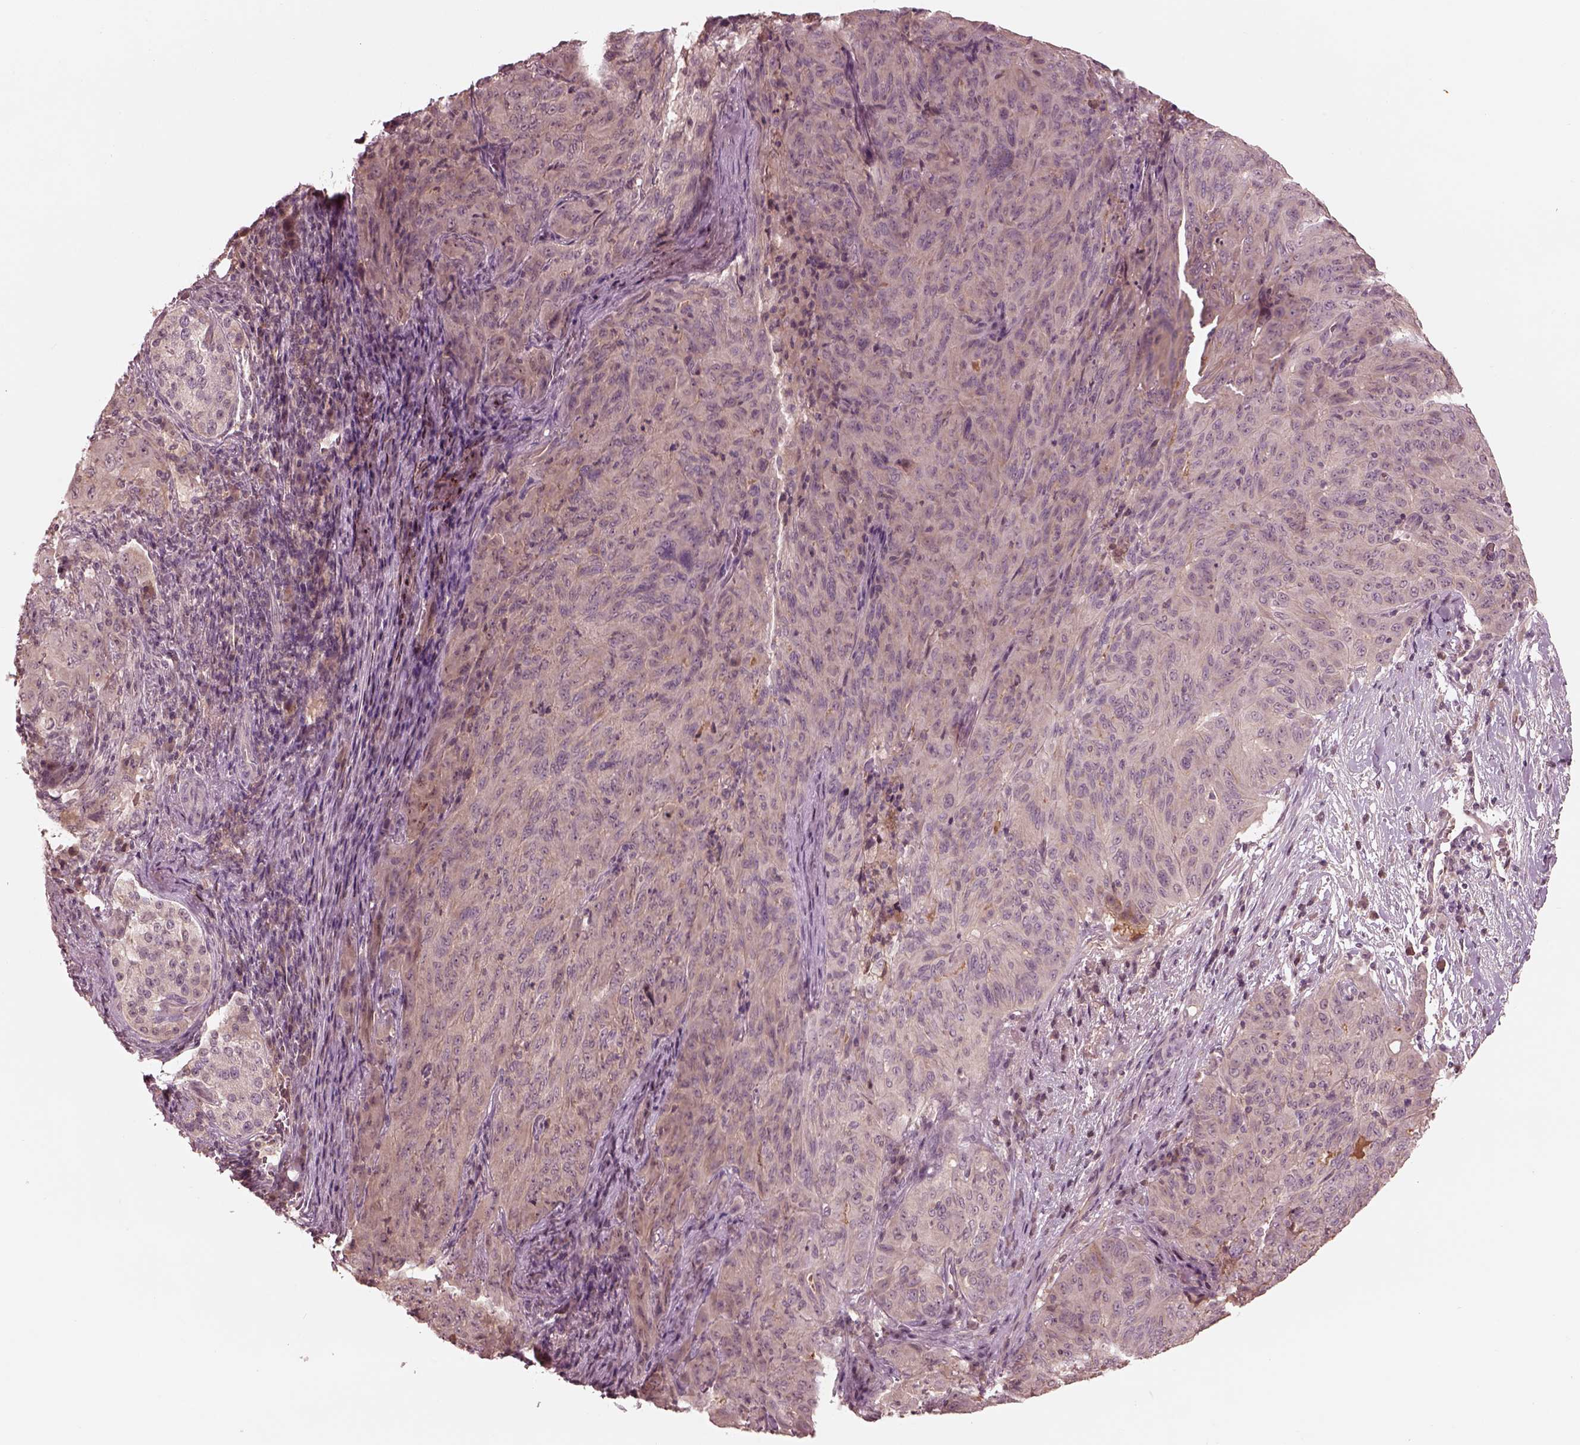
{"staining": {"intensity": "negative", "quantity": "none", "location": "none"}, "tissue": "pancreatic cancer", "cell_type": "Tumor cells", "image_type": "cancer", "snomed": [{"axis": "morphology", "description": "Adenocarcinoma, NOS"}, {"axis": "topography", "description": "Pancreas"}], "caption": "A micrograph of human pancreatic adenocarcinoma is negative for staining in tumor cells.", "gene": "TF", "patient": {"sex": "male", "age": 63}}